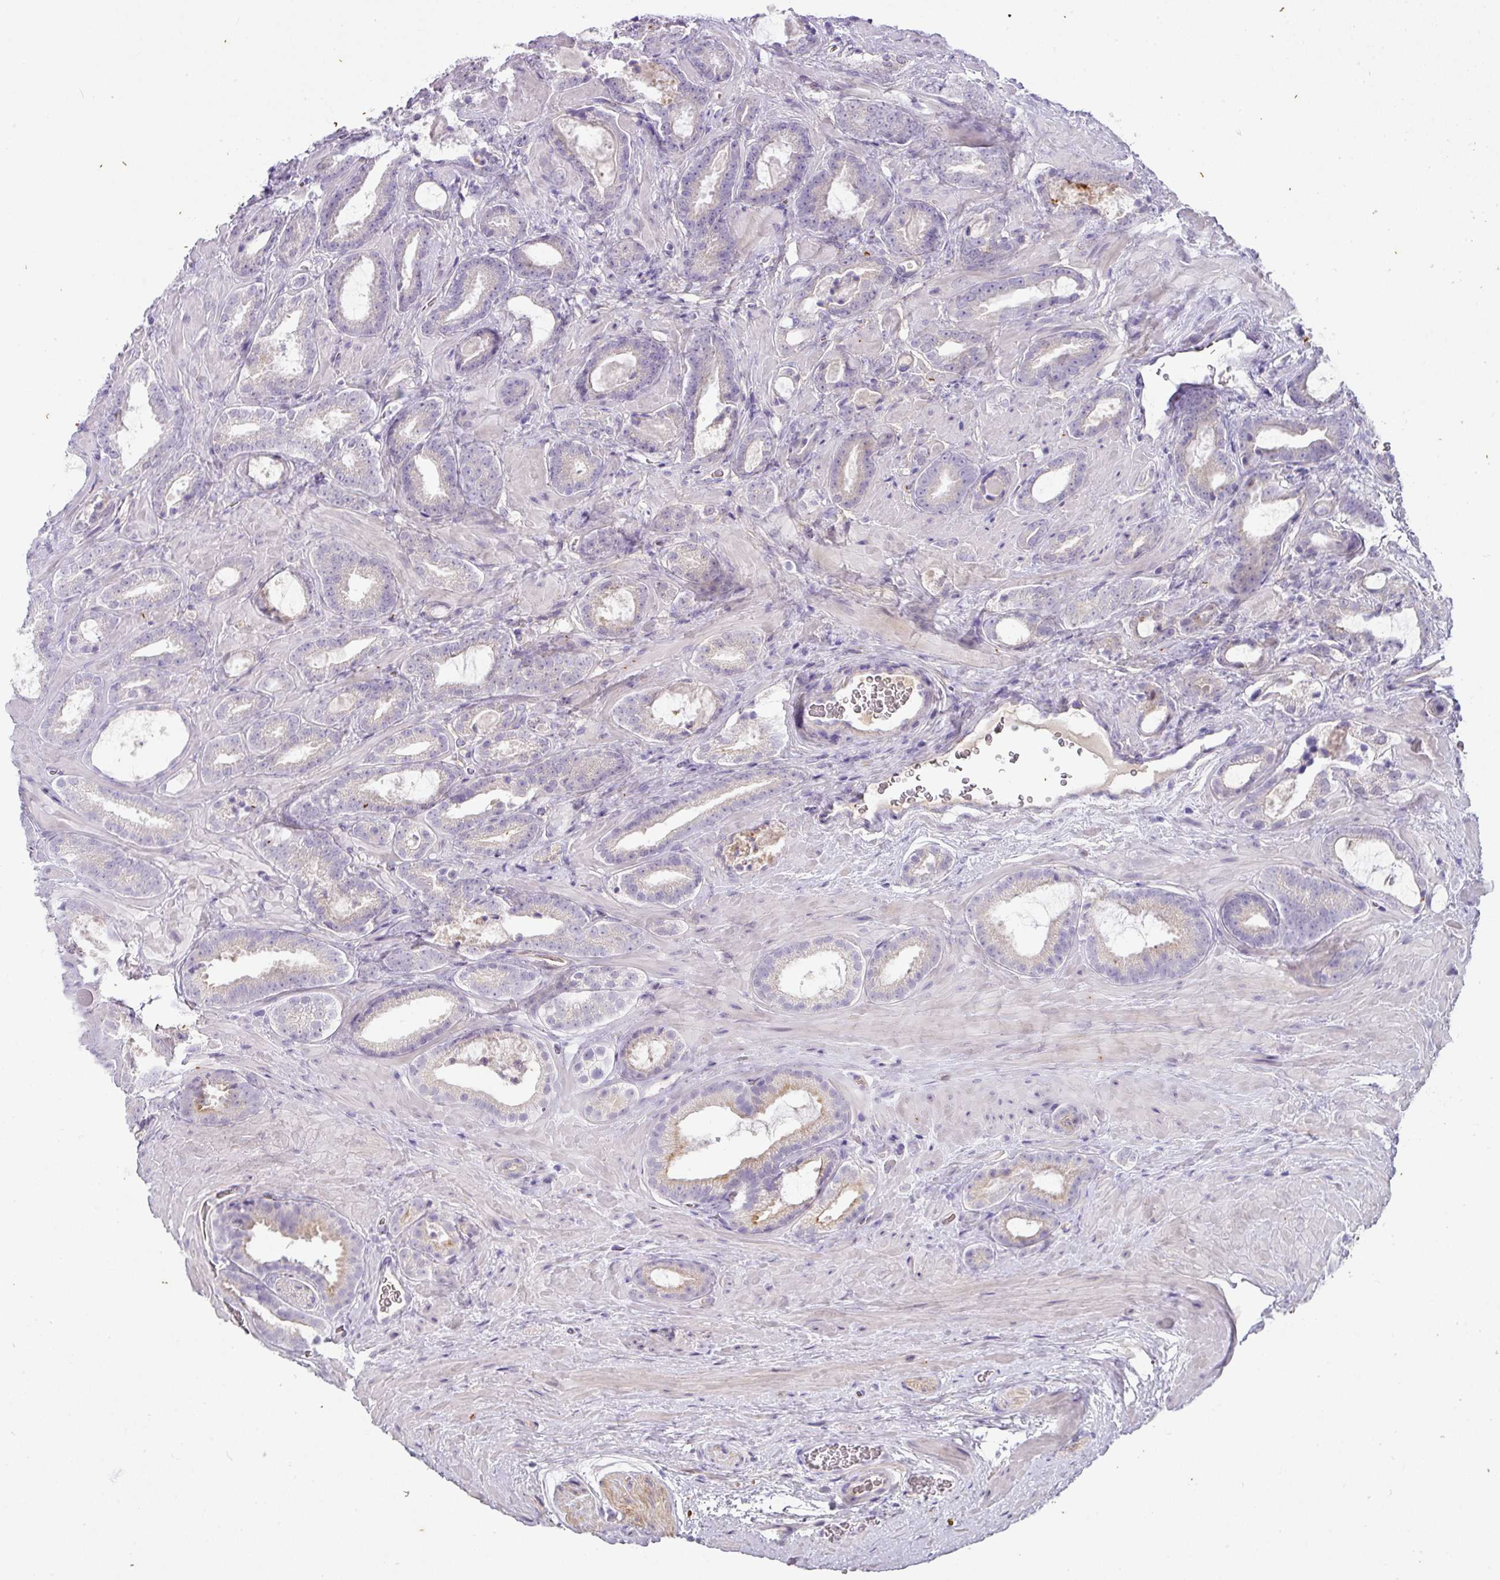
{"staining": {"intensity": "weak", "quantity": "<25%", "location": "cytoplasmic/membranous"}, "tissue": "prostate cancer", "cell_type": "Tumor cells", "image_type": "cancer", "snomed": [{"axis": "morphology", "description": "Adenocarcinoma, Low grade"}, {"axis": "topography", "description": "Prostate"}], "caption": "High magnification brightfield microscopy of low-grade adenocarcinoma (prostate) stained with DAB (3,3'-diaminobenzidine) (brown) and counterstained with hematoxylin (blue): tumor cells show no significant staining.", "gene": "OR52N1", "patient": {"sex": "male", "age": 62}}